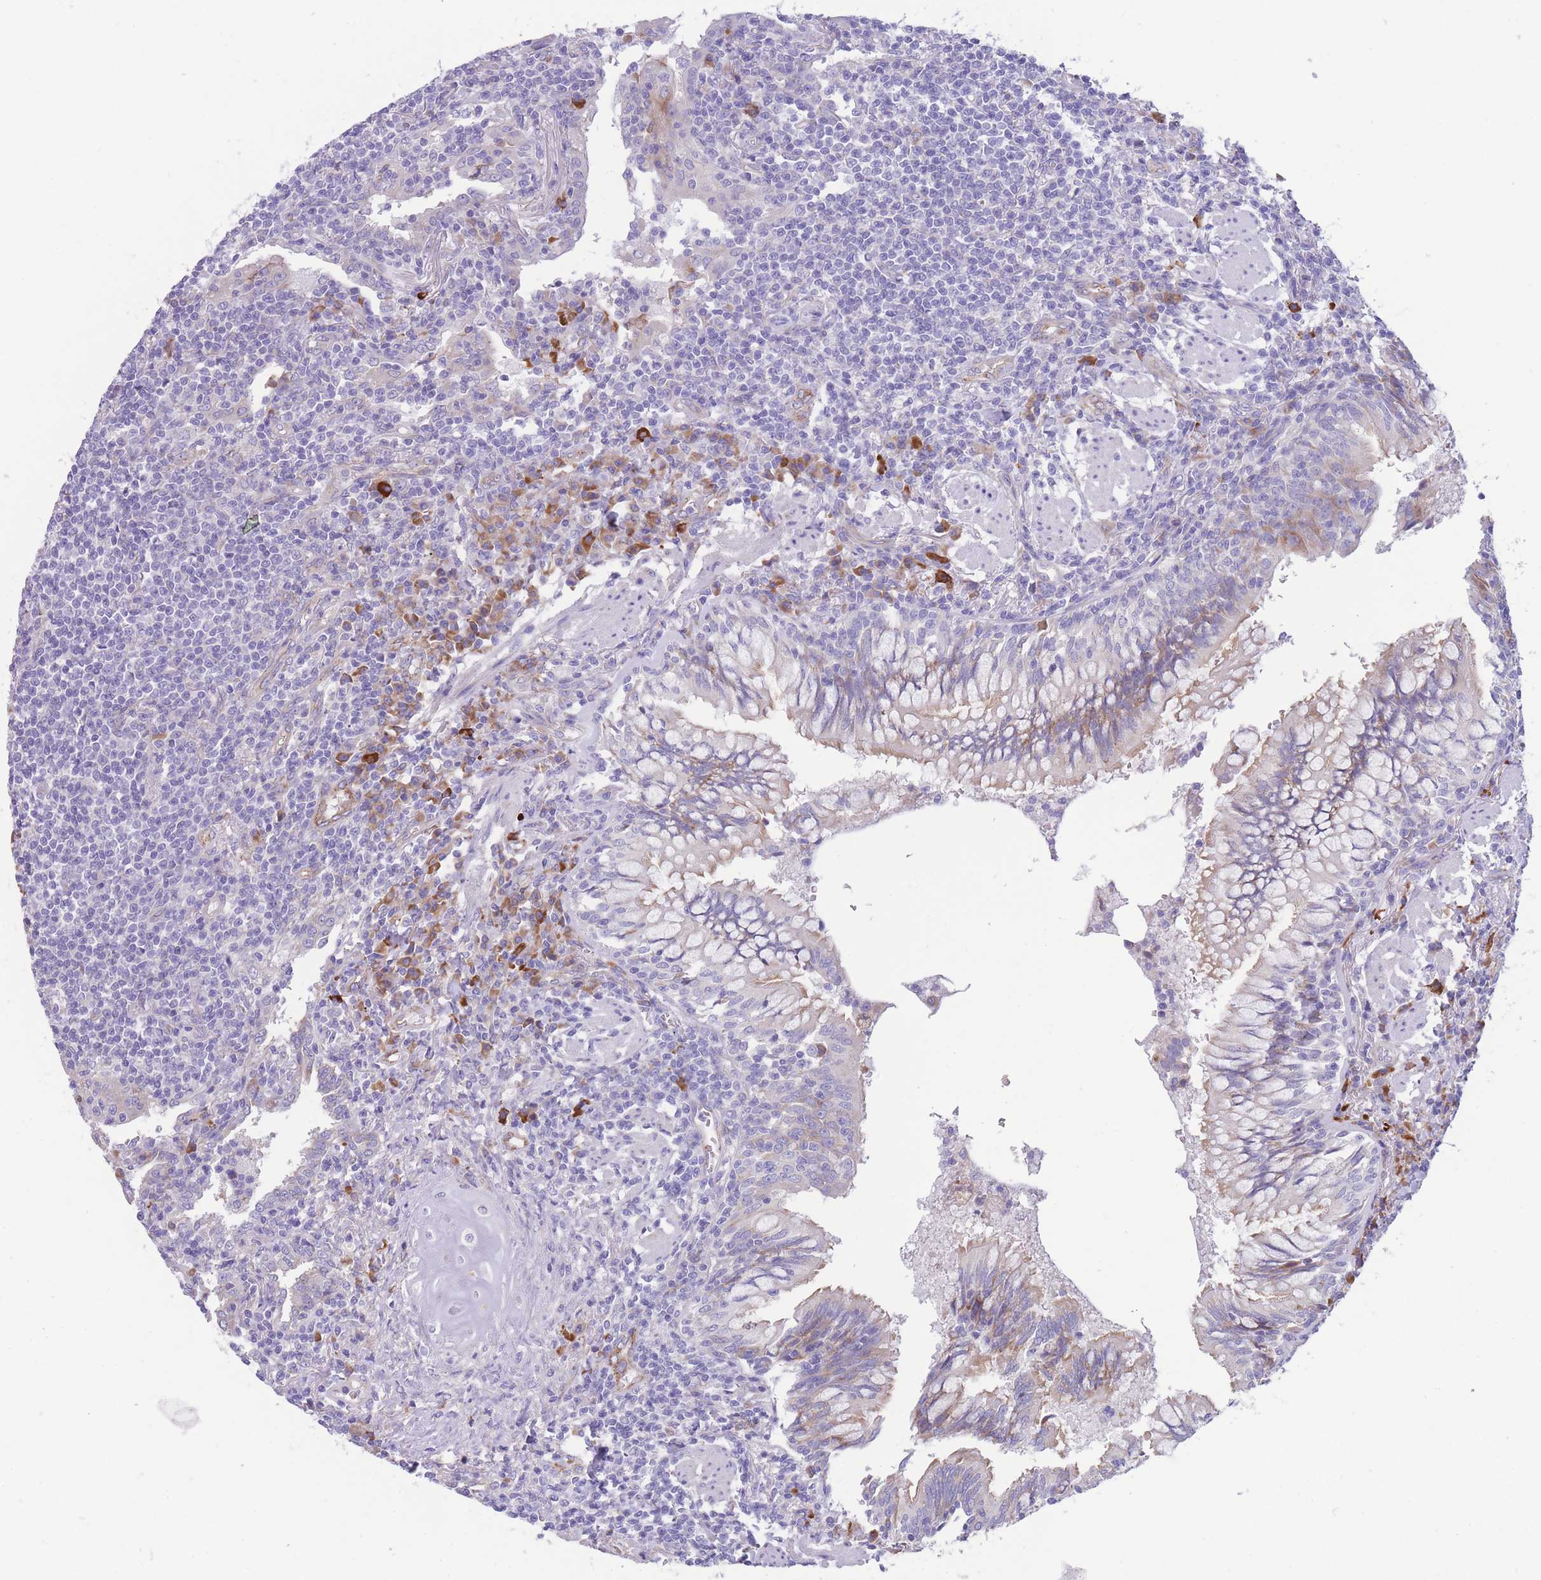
{"staining": {"intensity": "negative", "quantity": "none", "location": "none"}, "tissue": "lymphoma", "cell_type": "Tumor cells", "image_type": "cancer", "snomed": [{"axis": "morphology", "description": "Malignant lymphoma, non-Hodgkin's type, Low grade"}, {"axis": "topography", "description": "Lung"}], "caption": "IHC micrograph of neoplastic tissue: low-grade malignant lymphoma, non-Hodgkin's type stained with DAB (3,3'-diaminobenzidine) demonstrates no significant protein expression in tumor cells.", "gene": "DET1", "patient": {"sex": "female", "age": 71}}